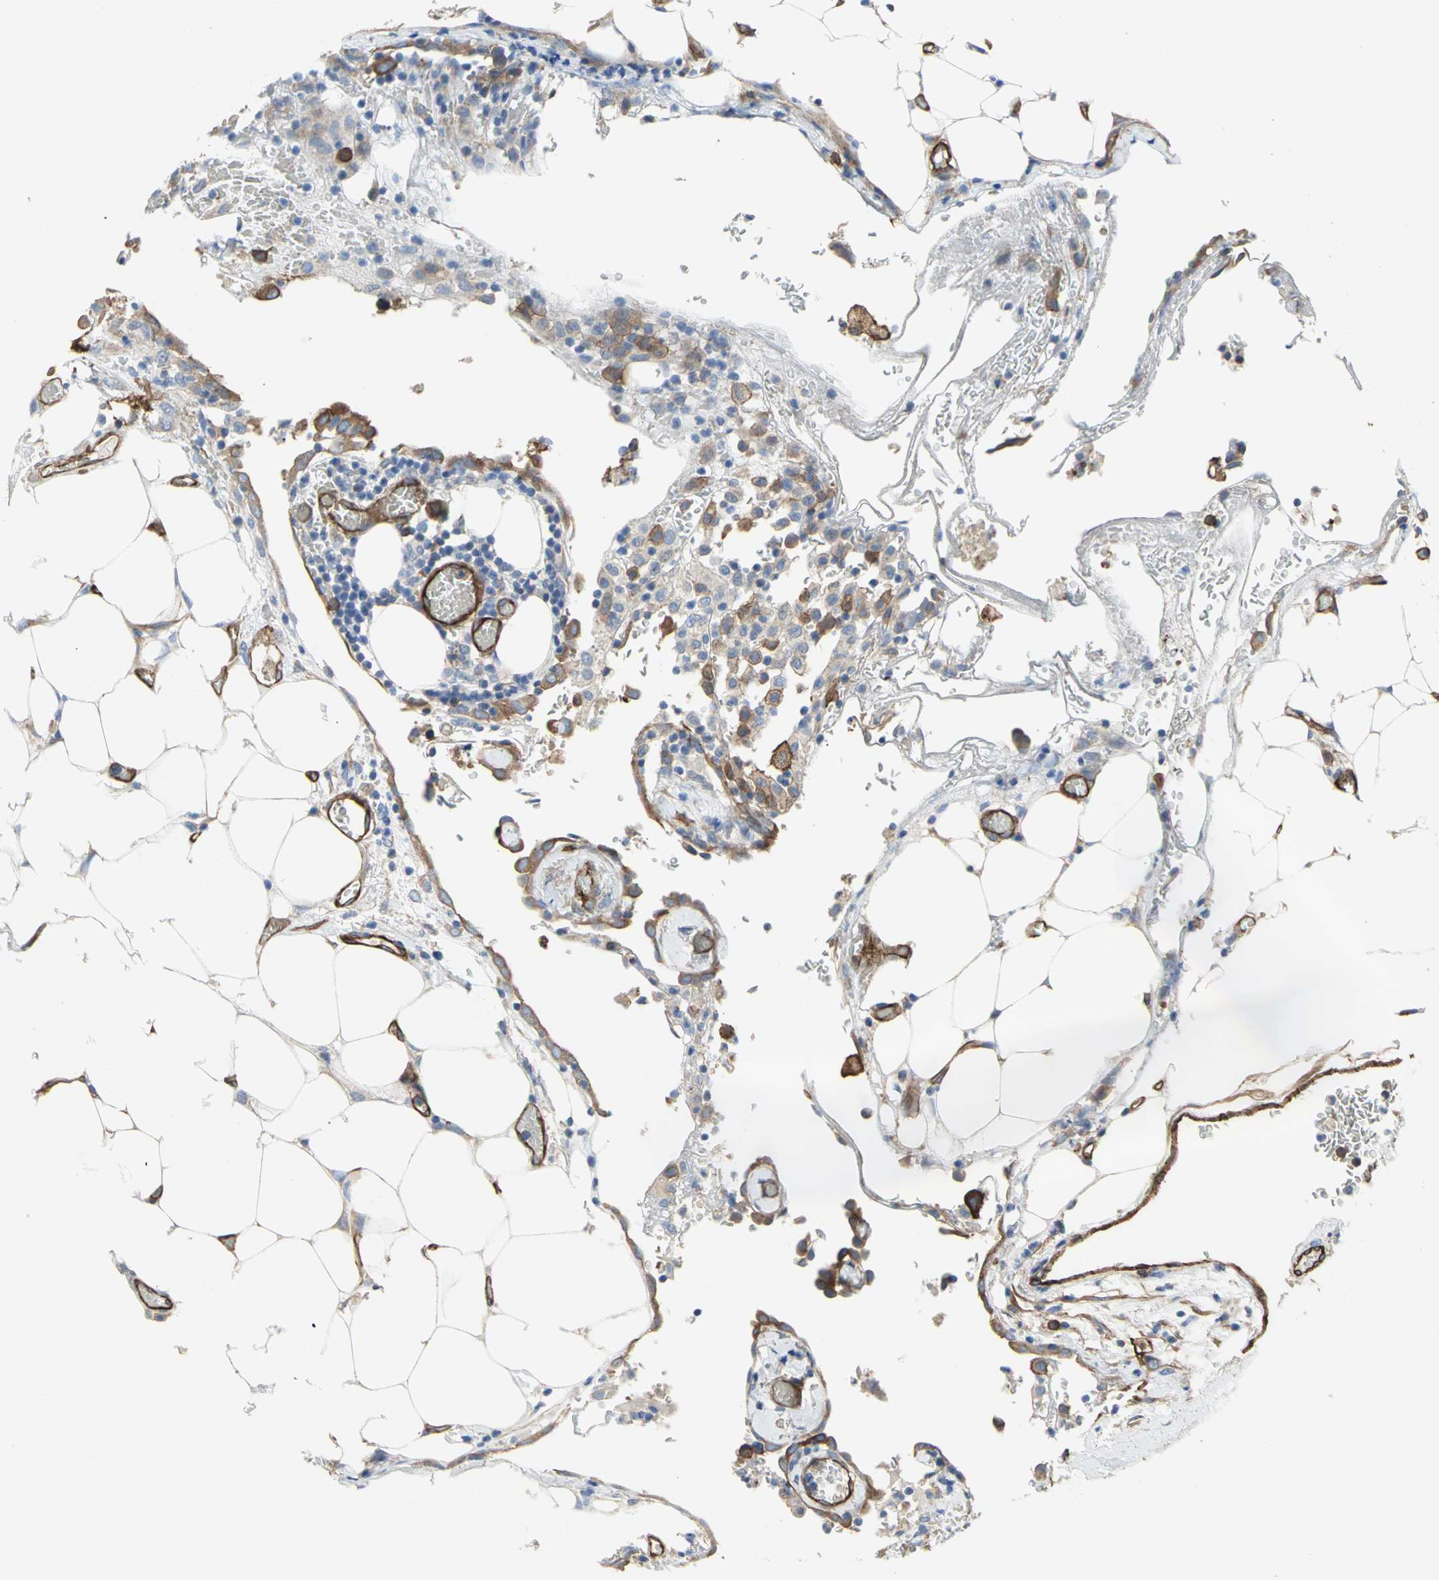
{"staining": {"intensity": "strong", "quantity": ">75%", "location": "cytoplasmic/membranous"}, "tissue": "colorectal cancer", "cell_type": "Tumor cells", "image_type": "cancer", "snomed": [{"axis": "morphology", "description": "Adenocarcinoma, NOS"}, {"axis": "topography", "description": "Colon"}], "caption": "Colorectal cancer was stained to show a protein in brown. There is high levels of strong cytoplasmic/membranous staining in approximately >75% of tumor cells. The staining was performed using DAB to visualize the protein expression in brown, while the nuclei were stained in blue with hematoxylin (Magnification: 20x).", "gene": "FLNB", "patient": {"sex": "female", "age": 86}}